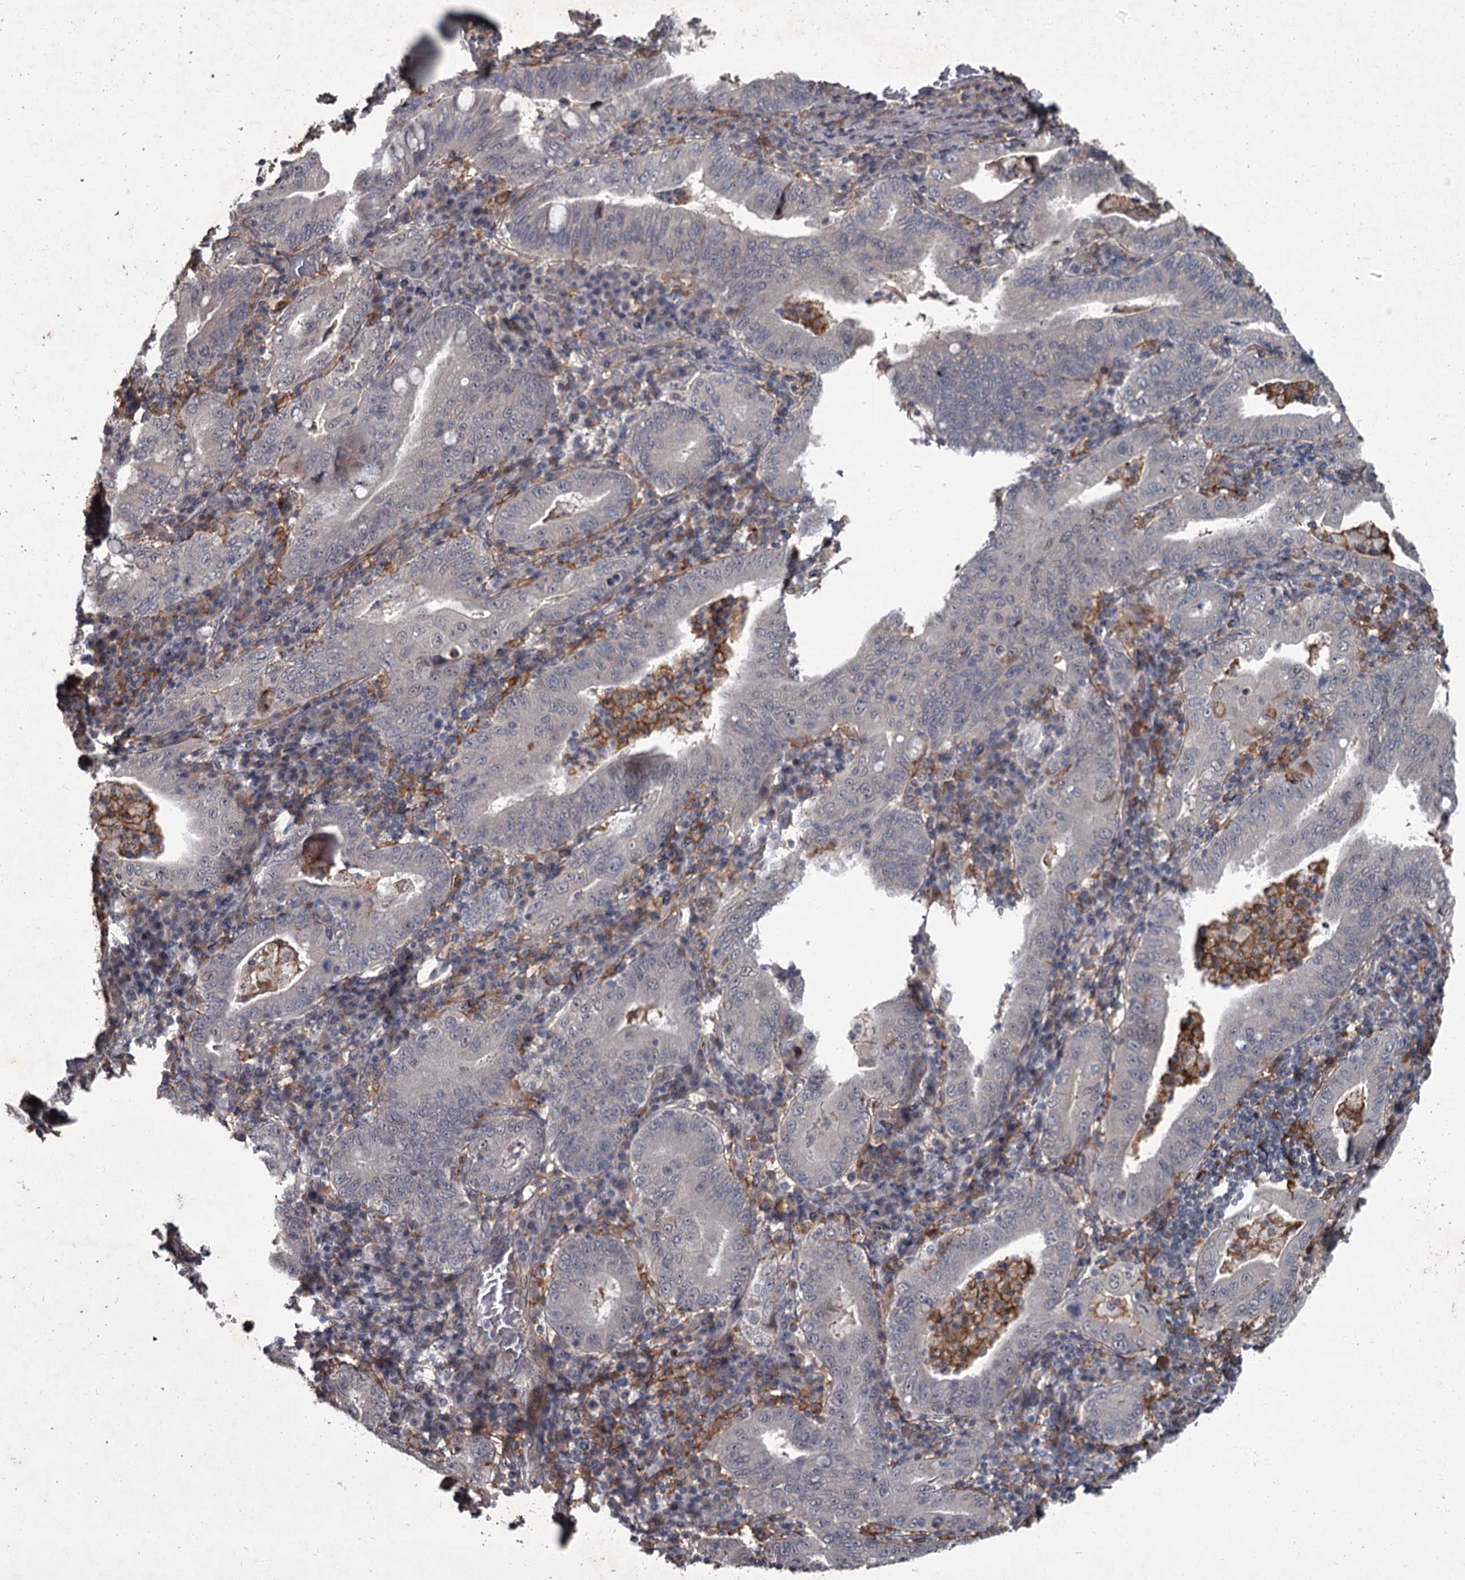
{"staining": {"intensity": "negative", "quantity": "none", "location": "none"}, "tissue": "stomach cancer", "cell_type": "Tumor cells", "image_type": "cancer", "snomed": [{"axis": "morphology", "description": "Normal tissue, NOS"}, {"axis": "morphology", "description": "Adenocarcinoma, NOS"}, {"axis": "topography", "description": "Esophagus"}, {"axis": "topography", "description": "Stomach, upper"}, {"axis": "topography", "description": "Peripheral nerve tissue"}], "caption": "The immunohistochemistry (IHC) photomicrograph has no significant positivity in tumor cells of stomach cancer tissue.", "gene": "FLVCR2", "patient": {"sex": "male", "age": 62}}